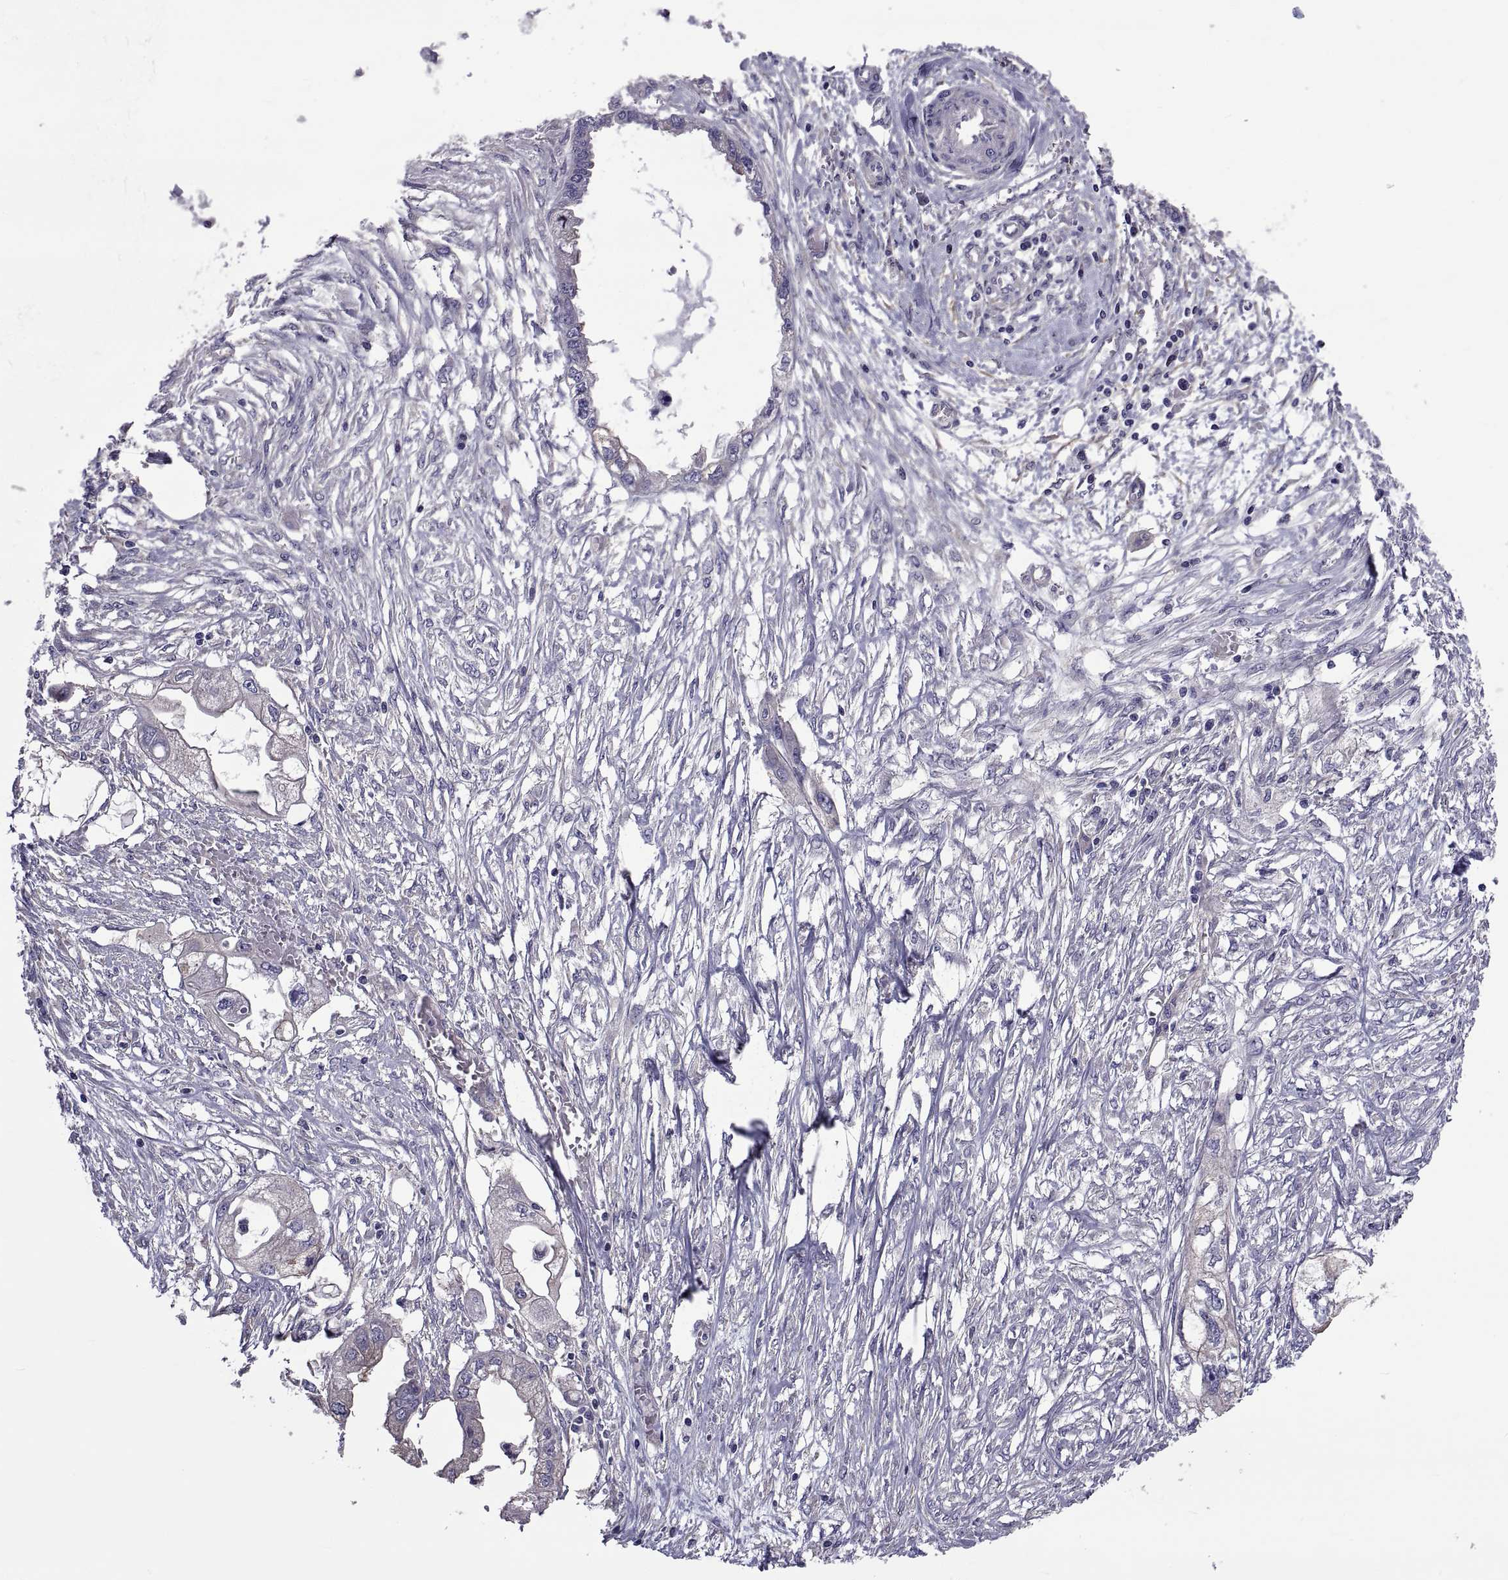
{"staining": {"intensity": "negative", "quantity": "none", "location": "none"}, "tissue": "endometrial cancer", "cell_type": "Tumor cells", "image_type": "cancer", "snomed": [{"axis": "morphology", "description": "Adenocarcinoma, NOS"}, {"axis": "morphology", "description": "Adenocarcinoma, metastatic, NOS"}, {"axis": "topography", "description": "Adipose tissue"}, {"axis": "topography", "description": "Endometrium"}], "caption": "Tumor cells are negative for protein expression in human endometrial cancer.", "gene": "TMC3", "patient": {"sex": "female", "age": 67}}